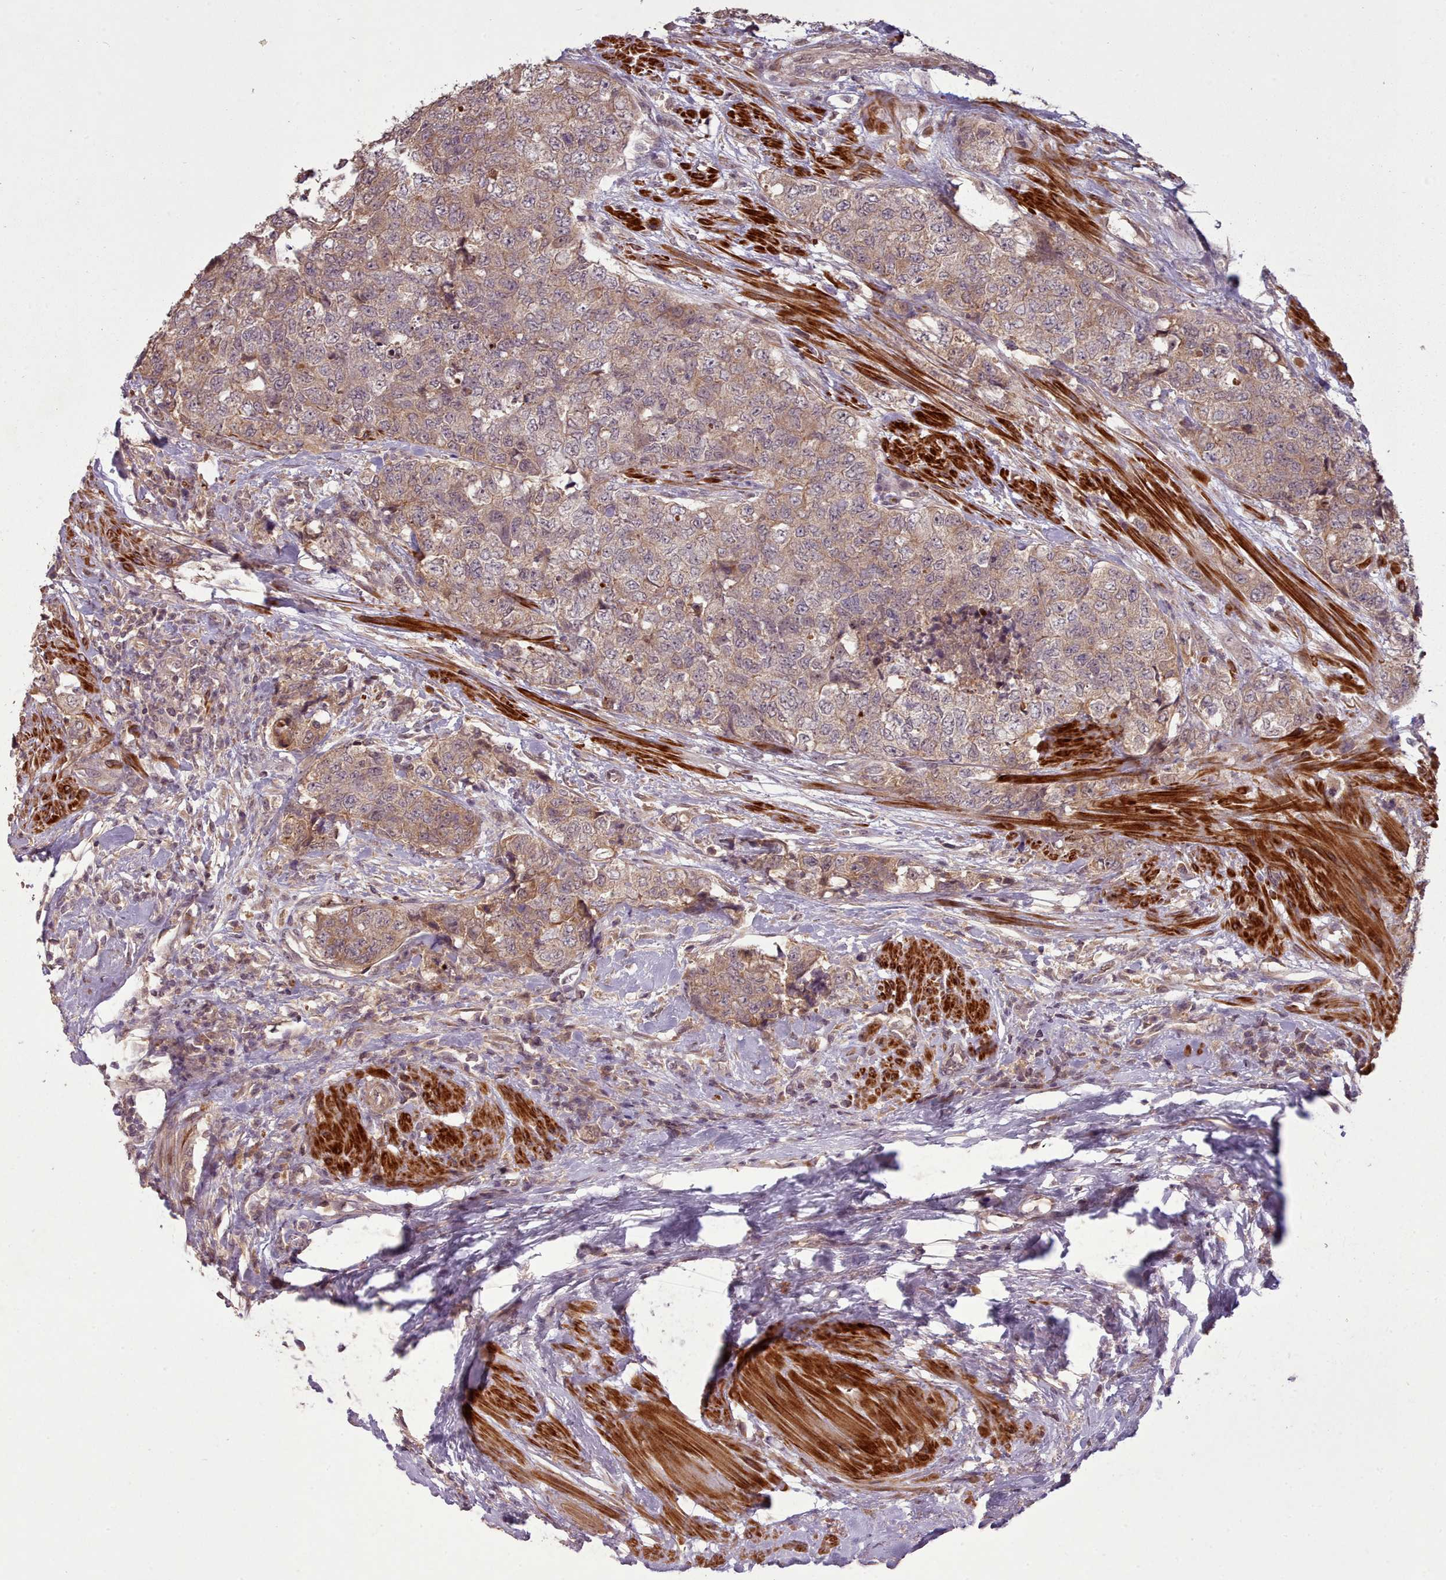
{"staining": {"intensity": "moderate", "quantity": ">75%", "location": "cytoplasmic/membranous"}, "tissue": "urothelial cancer", "cell_type": "Tumor cells", "image_type": "cancer", "snomed": [{"axis": "morphology", "description": "Urothelial carcinoma, High grade"}, {"axis": "topography", "description": "Urinary bladder"}], "caption": "An IHC photomicrograph of tumor tissue is shown. Protein staining in brown labels moderate cytoplasmic/membranous positivity in urothelial cancer within tumor cells.", "gene": "CDC6", "patient": {"sex": "female", "age": 78}}